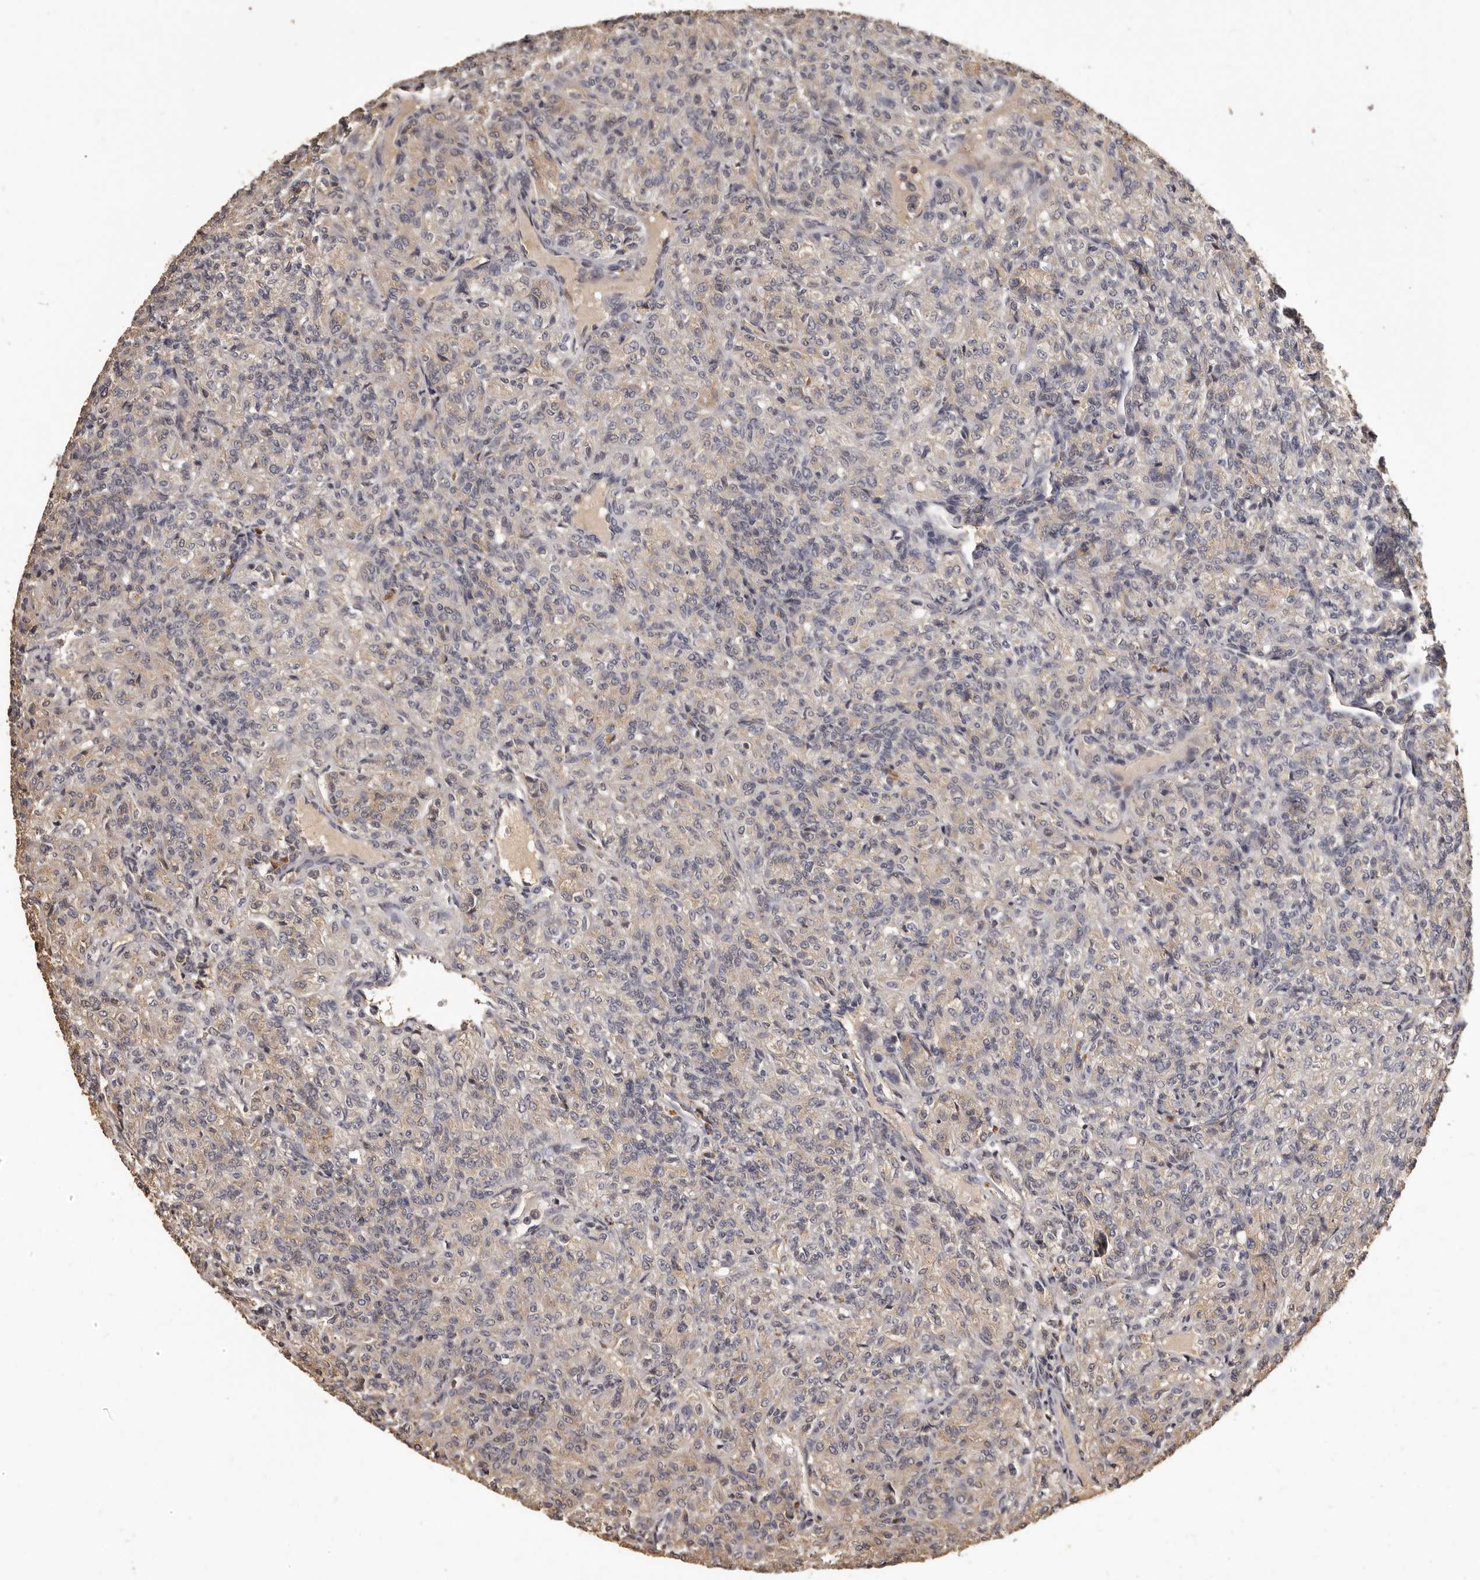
{"staining": {"intensity": "negative", "quantity": "none", "location": "none"}, "tissue": "renal cancer", "cell_type": "Tumor cells", "image_type": "cancer", "snomed": [{"axis": "morphology", "description": "Adenocarcinoma, NOS"}, {"axis": "topography", "description": "Kidney"}], "caption": "Immunohistochemistry (IHC) photomicrograph of neoplastic tissue: human renal cancer stained with DAB (3,3'-diaminobenzidine) demonstrates no significant protein positivity in tumor cells.", "gene": "MGAT5", "patient": {"sex": "male", "age": 77}}